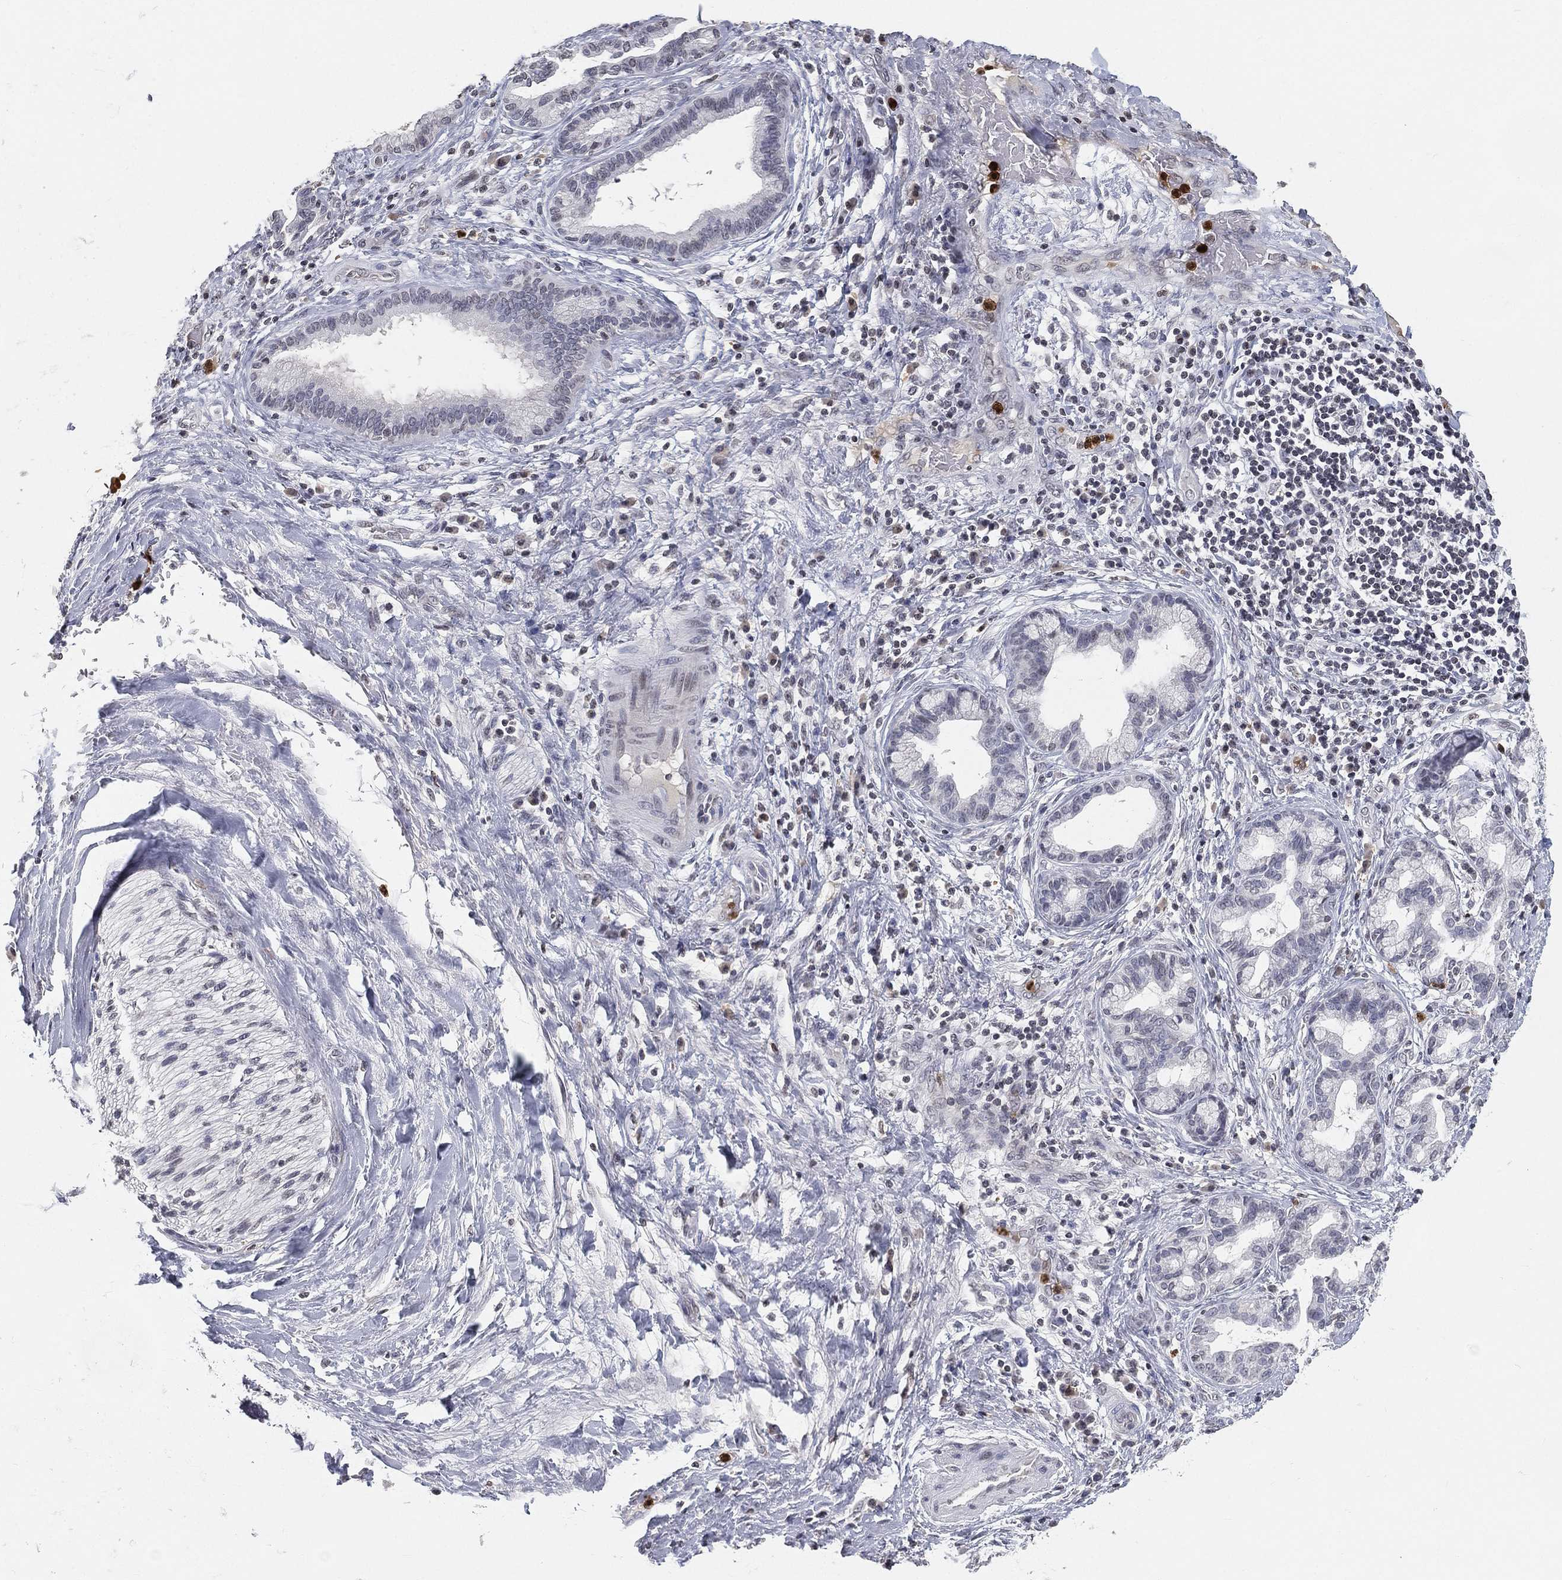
{"staining": {"intensity": "negative", "quantity": "none", "location": "none"}, "tissue": "liver cancer", "cell_type": "Tumor cells", "image_type": "cancer", "snomed": [{"axis": "morphology", "description": "Cholangiocarcinoma"}, {"axis": "topography", "description": "Liver"}], "caption": "The histopathology image exhibits no significant positivity in tumor cells of liver cancer (cholangiocarcinoma). Nuclei are stained in blue.", "gene": "ARG1", "patient": {"sex": "female", "age": 73}}